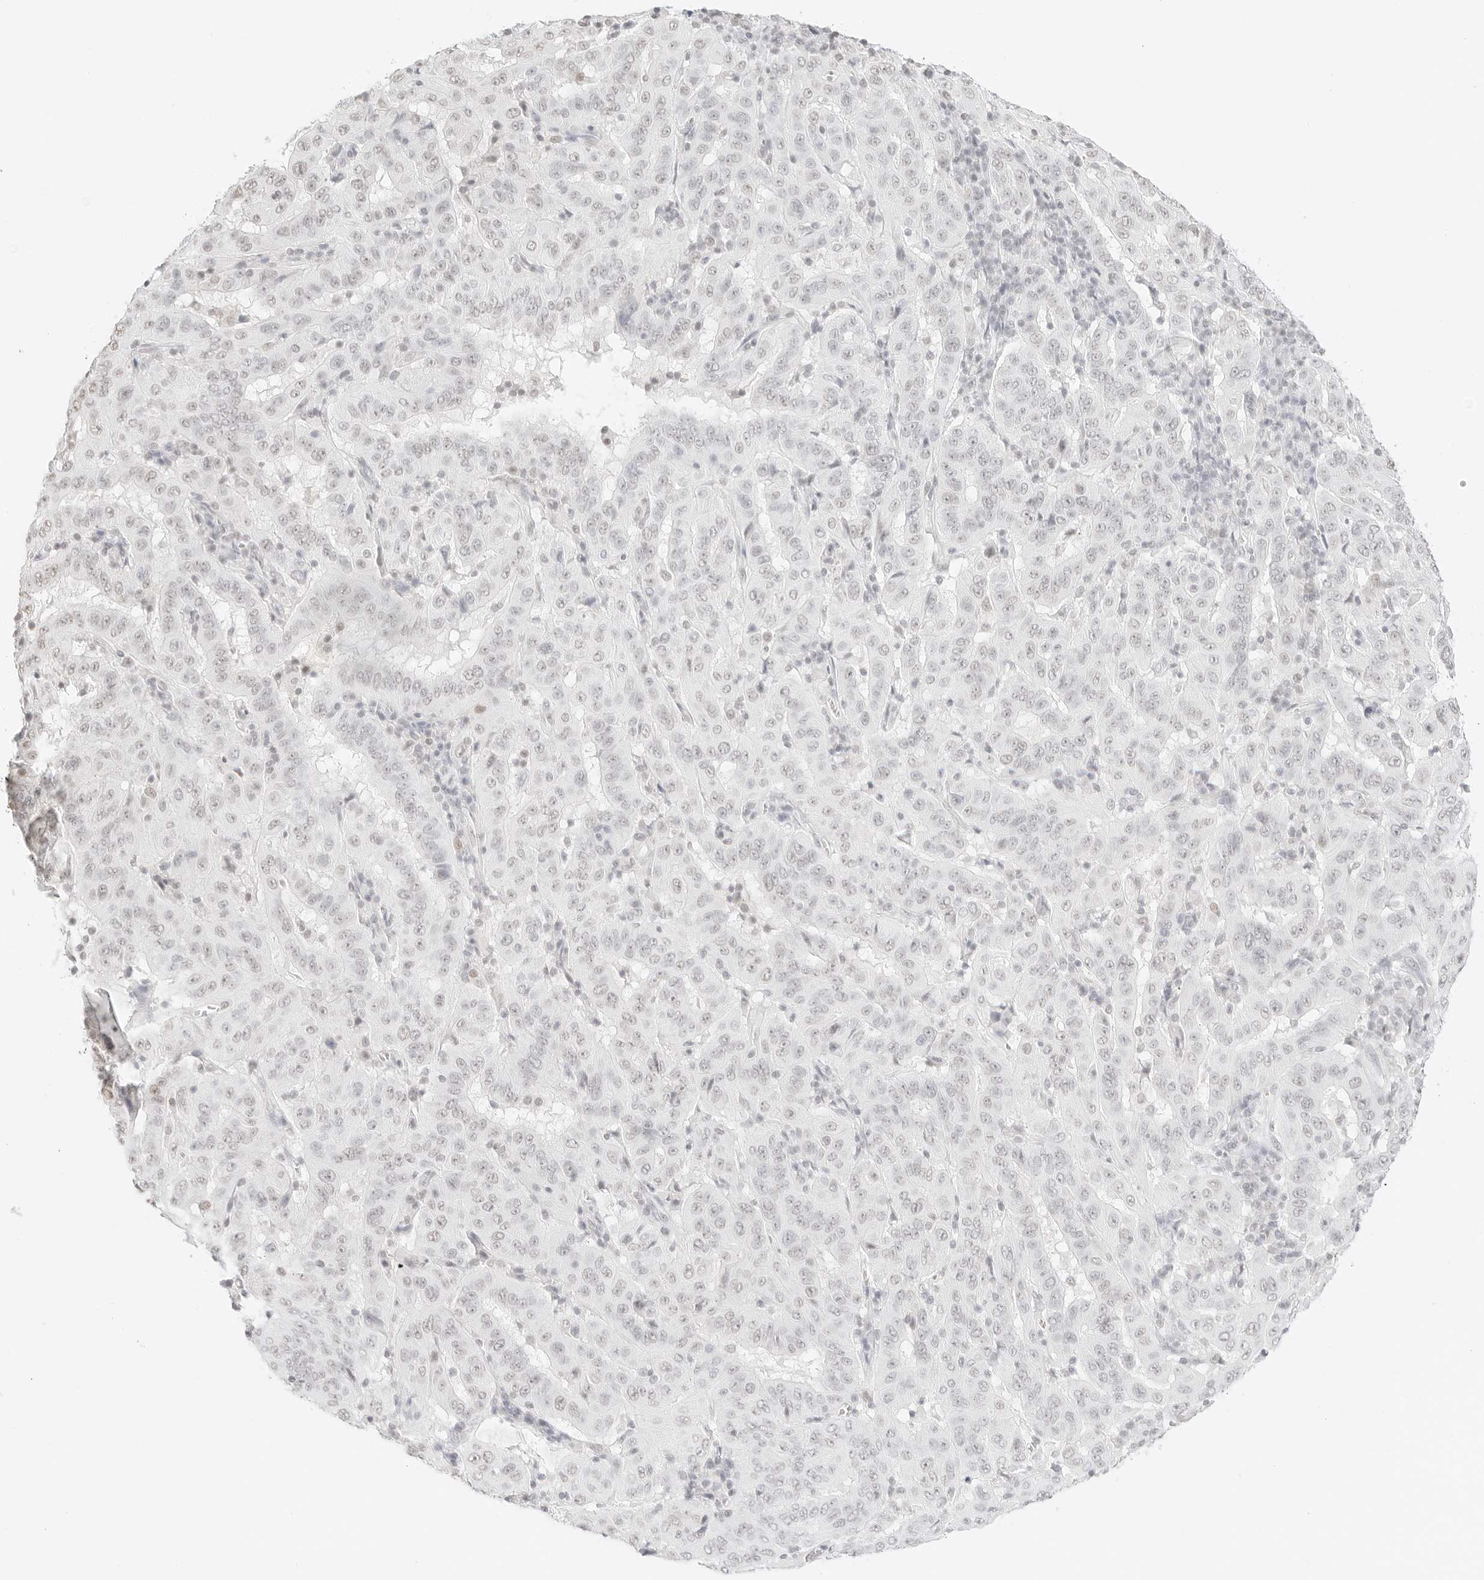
{"staining": {"intensity": "weak", "quantity": "25%-75%", "location": "nuclear"}, "tissue": "pancreatic cancer", "cell_type": "Tumor cells", "image_type": "cancer", "snomed": [{"axis": "morphology", "description": "Adenocarcinoma, NOS"}, {"axis": "topography", "description": "Pancreas"}], "caption": "IHC (DAB (3,3'-diaminobenzidine)) staining of adenocarcinoma (pancreatic) exhibits weak nuclear protein positivity in about 25%-75% of tumor cells.", "gene": "FBLN5", "patient": {"sex": "male", "age": 63}}